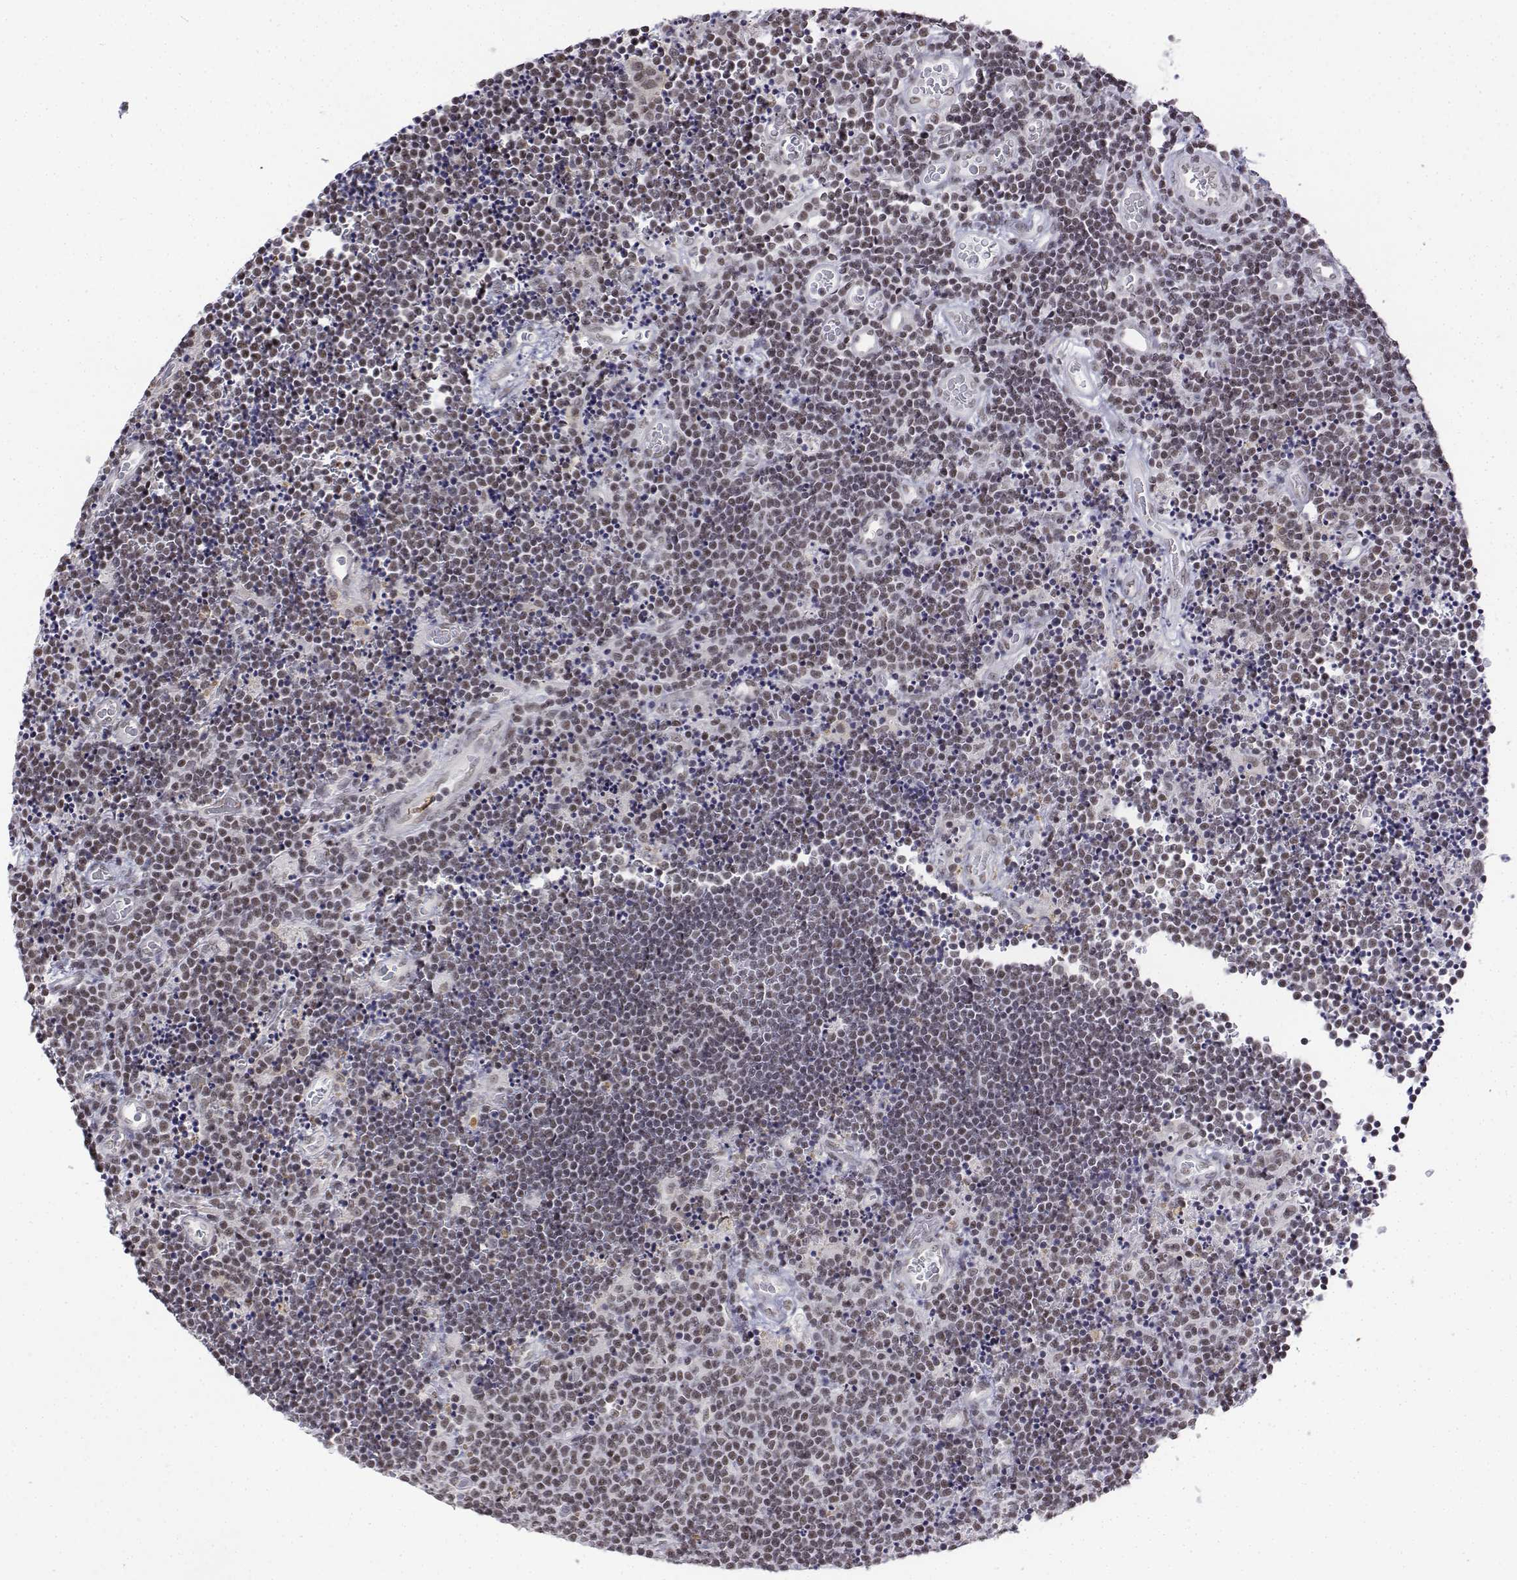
{"staining": {"intensity": "weak", "quantity": ">75%", "location": "nuclear"}, "tissue": "lymphoma", "cell_type": "Tumor cells", "image_type": "cancer", "snomed": [{"axis": "morphology", "description": "Malignant lymphoma, non-Hodgkin's type, Low grade"}, {"axis": "topography", "description": "Brain"}], "caption": "Human lymphoma stained with a brown dye reveals weak nuclear positive expression in approximately >75% of tumor cells.", "gene": "SETD1A", "patient": {"sex": "female", "age": 66}}